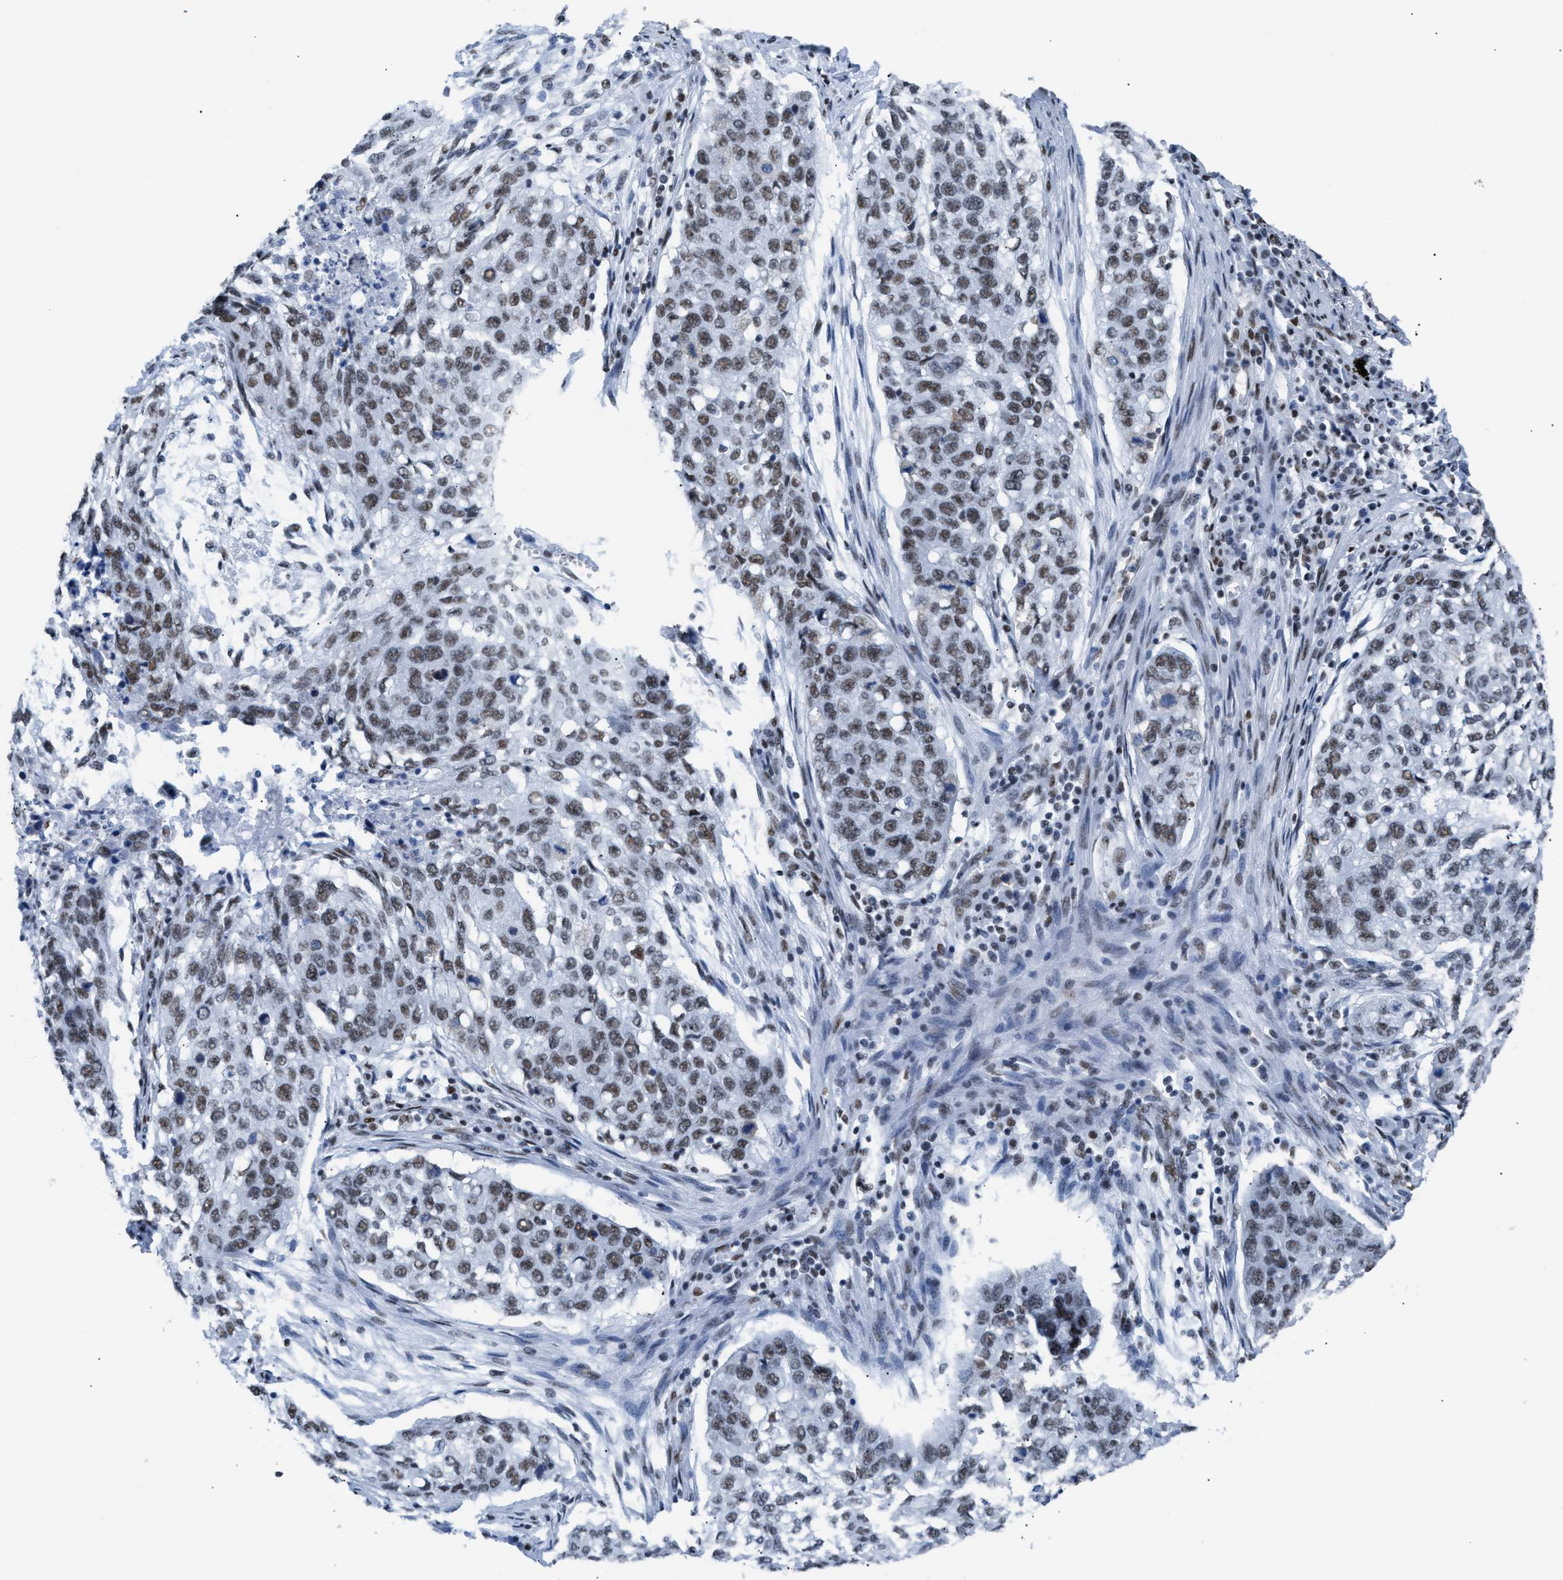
{"staining": {"intensity": "weak", "quantity": ">75%", "location": "nuclear"}, "tissue": "lung cancer", "cell_type": "Tumor cells", "image_type": "cancer", "snomed": [{"axis": "morphology", "description": "Squamous cell carcinoma, NOS"}, {"axis": "topography", "description": "Lung"}], "caption": "Immunohistochemical staining of squamous cell carcinoma (lung) shows low levels of weak nuclear protein expression in approximately >75% of tumor cells. Ihc stains the protein in brown and the nuclei are stained blue.", "gene": "CCAR2", "patient": {"sex": "female", "age": 63}}